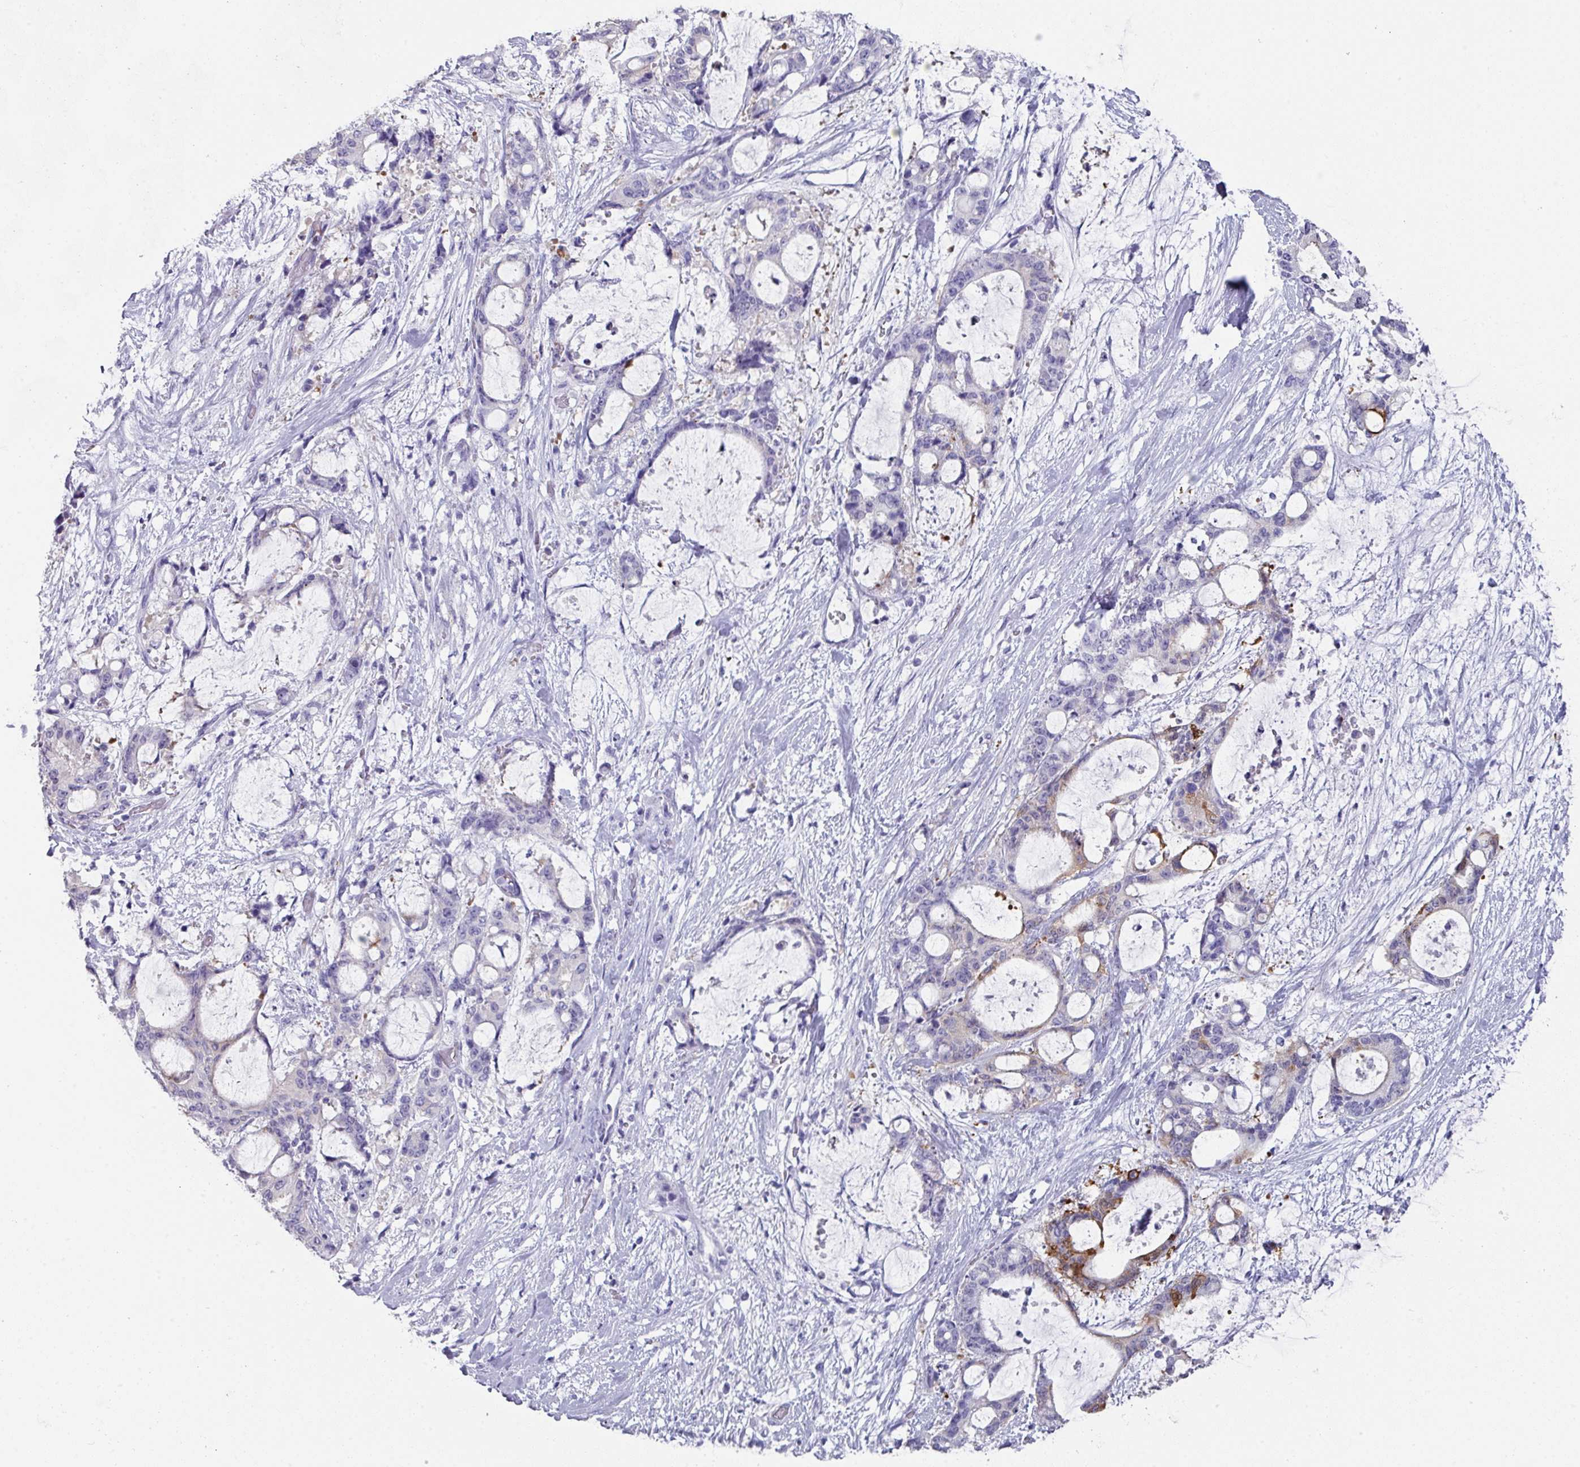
{"staining": {"intensity": "moderate", "quantity": "<25%", "location": "cytoplasmic/membranous"}, "tissue": "liver cancer", "cell_type": "Tumor cells", "image_type": "cancer", "snomed": [{"axis": "morphology", "description": "Normal tissue, NOS"}, {"axis": "morphology", "description": "Cholangiocarcinoma"}, {"axis": "topography", "description": "Liver"}, {"axis": "topography", "description": "Peripheral nerve tissue"}], "caption": "The image reveals immunohistochemical staining of liver cancer (cholangiocarcinoma). There is moderate cytoplasmic/membranous expression is identified in about <25% of tumor cells.", "gene": "PEX10", "patient": {"sex": "female", "age": 73}}